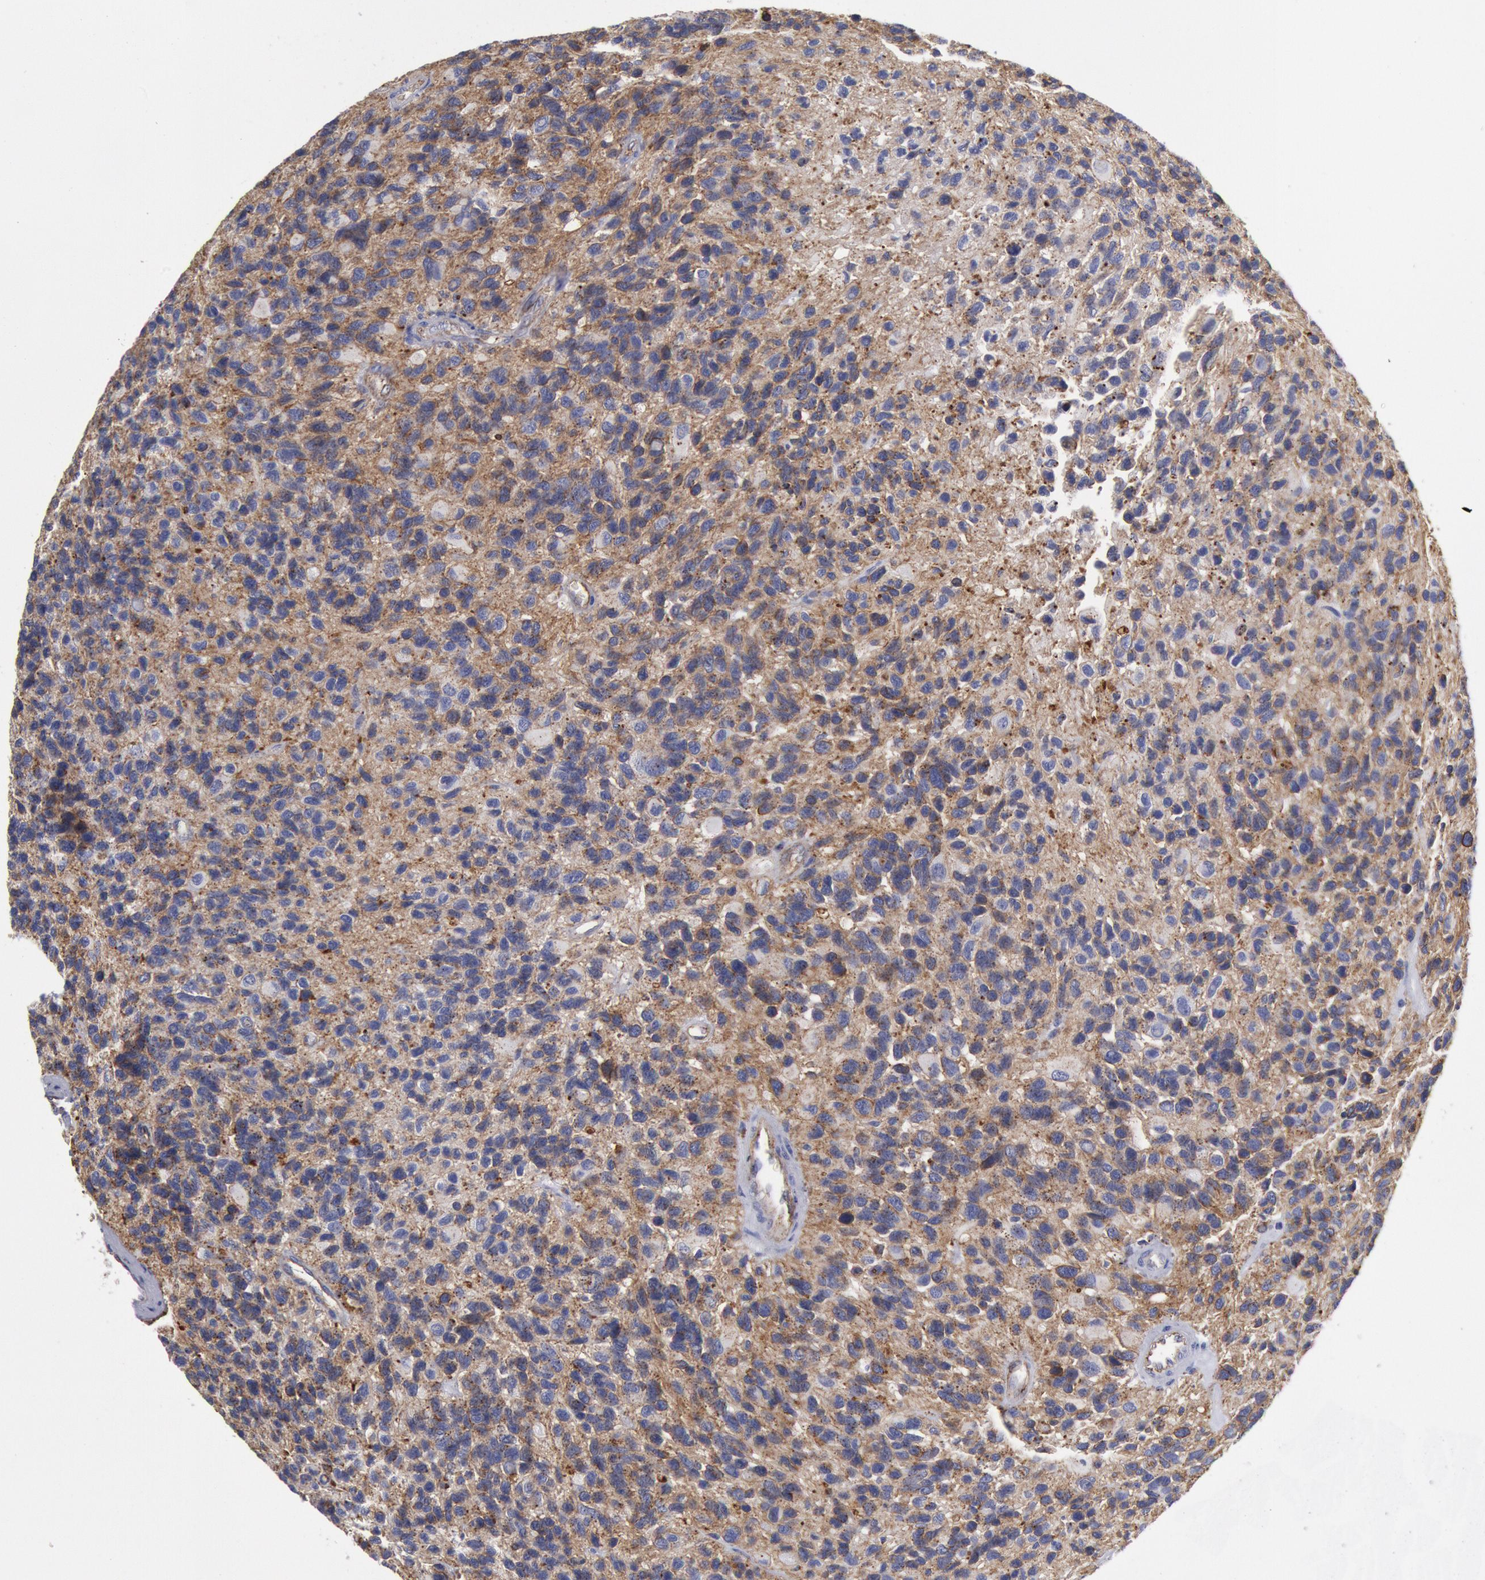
{"staining": {"intensity": "negative", "quantity": "none", "location": "none"}, "tissue": "glioma", "cell_type": "Tumor cells", "image_type": "cancer", "snomed": [{"axis": "morphology", "description": "Glioma, malignant, High grade"}, {"axis": "topography", "description": "Brain"}], "caption": "DAB immunohistochemical staining of glioma reveals no significant staining in tumor cells.", "gene": "FLOT1", "patient": {"sex": "male", "age": 77}}